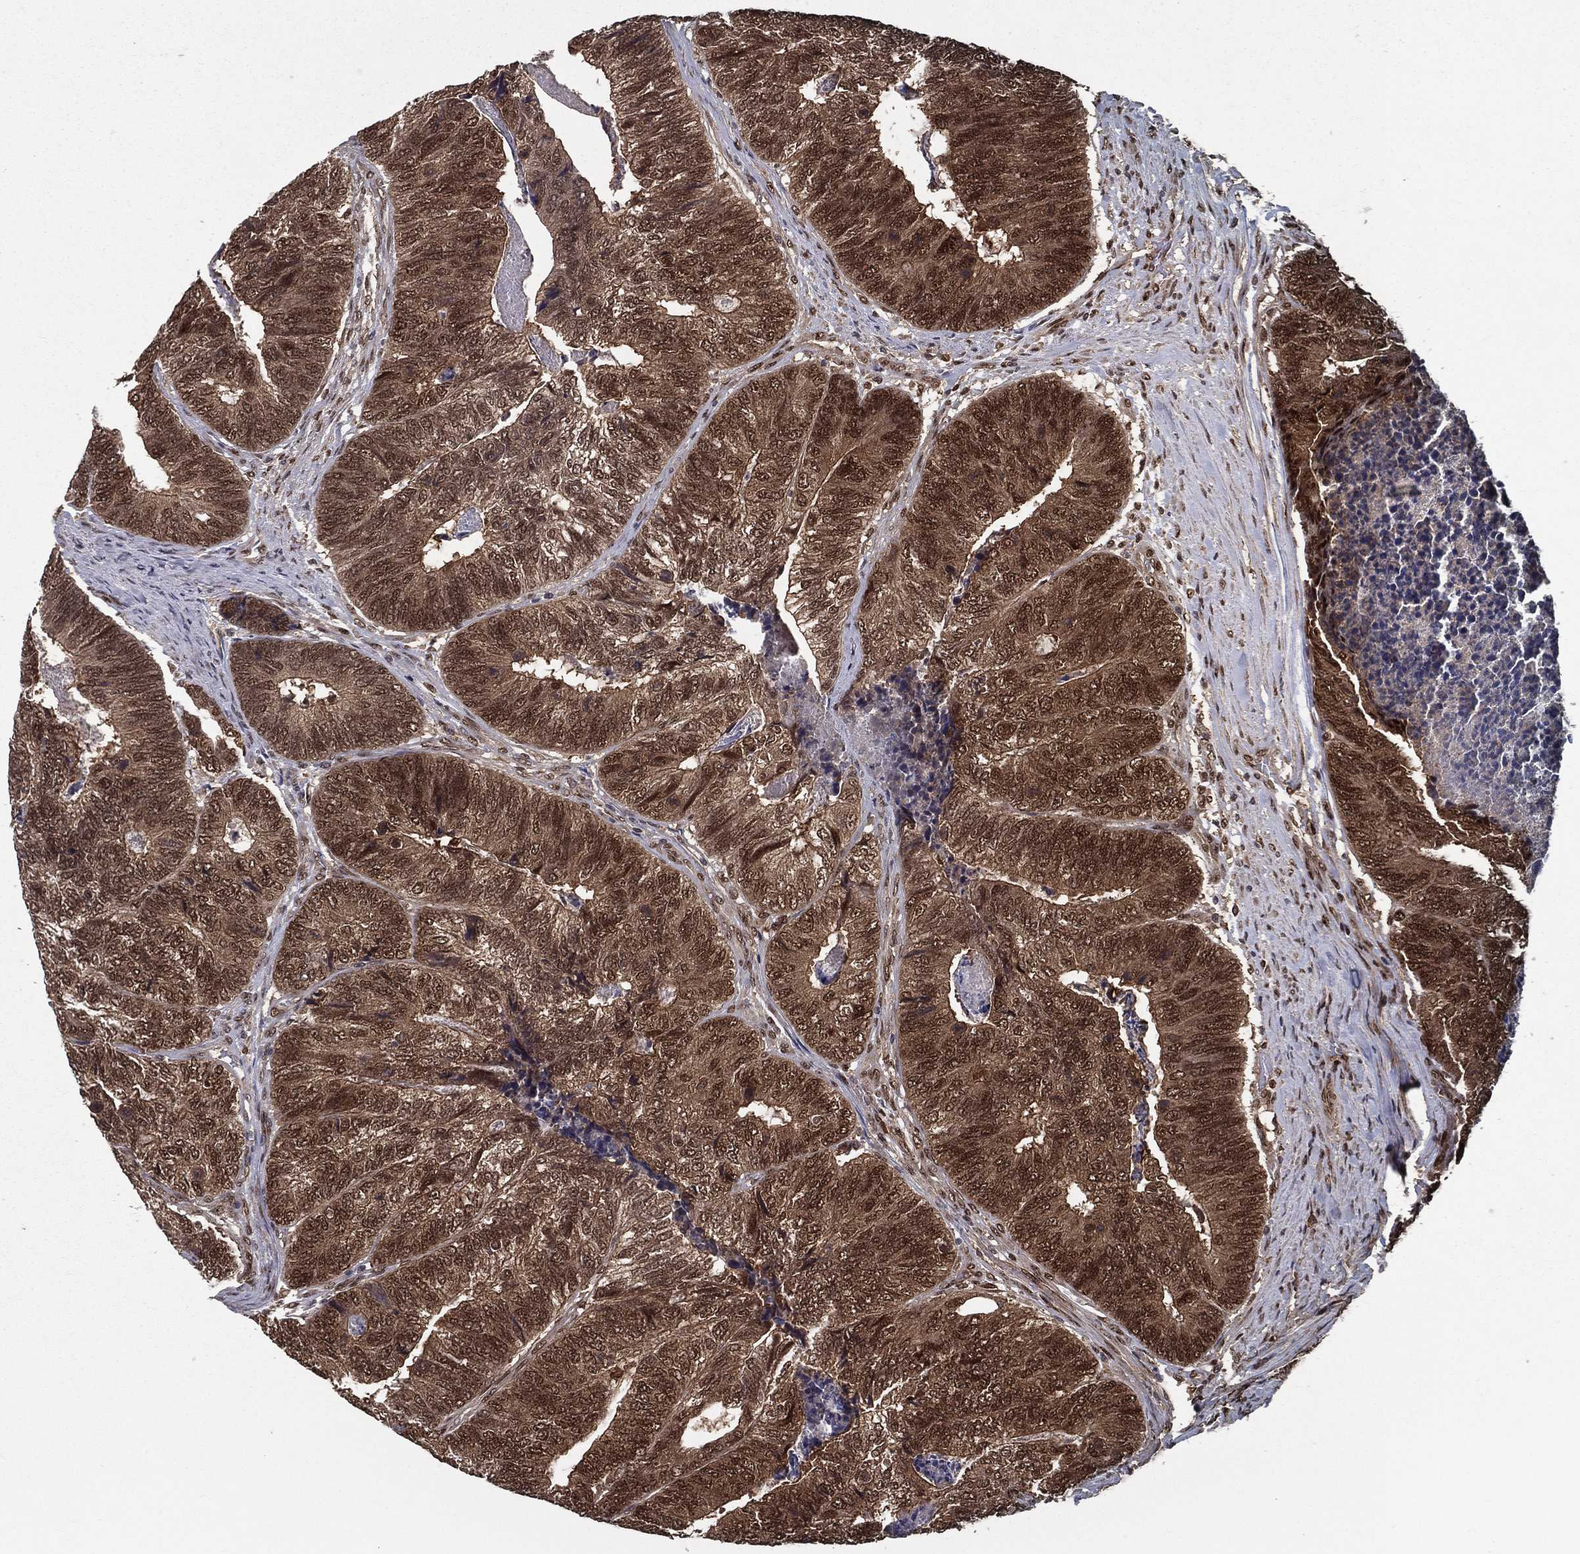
{"staining": {"intensity": "moderate", "quantity": "25%-75%", "location": "cytoplasmic/membranous,nuclear"}, "tissue": "colorectal cancer", "cell_type": "Tumor cells", "image_type": "cancer", "snomed": [{"axis": "morphology", "description": "Adenocarcinoma, NOS"}, {"axis": "topography", "description": "Colon"}], "caption": "Colorectal cancer tissue exhibits moderate cytoplasmic/membranous and nuclear positivity in about 25%-75% of tumor cells (DAB (3,3'-diaminobenzidine) IHC with brightfield microscopy, high magnification).", "gene": "CARM1", "patient": {"sex": "female", "age": 67}}